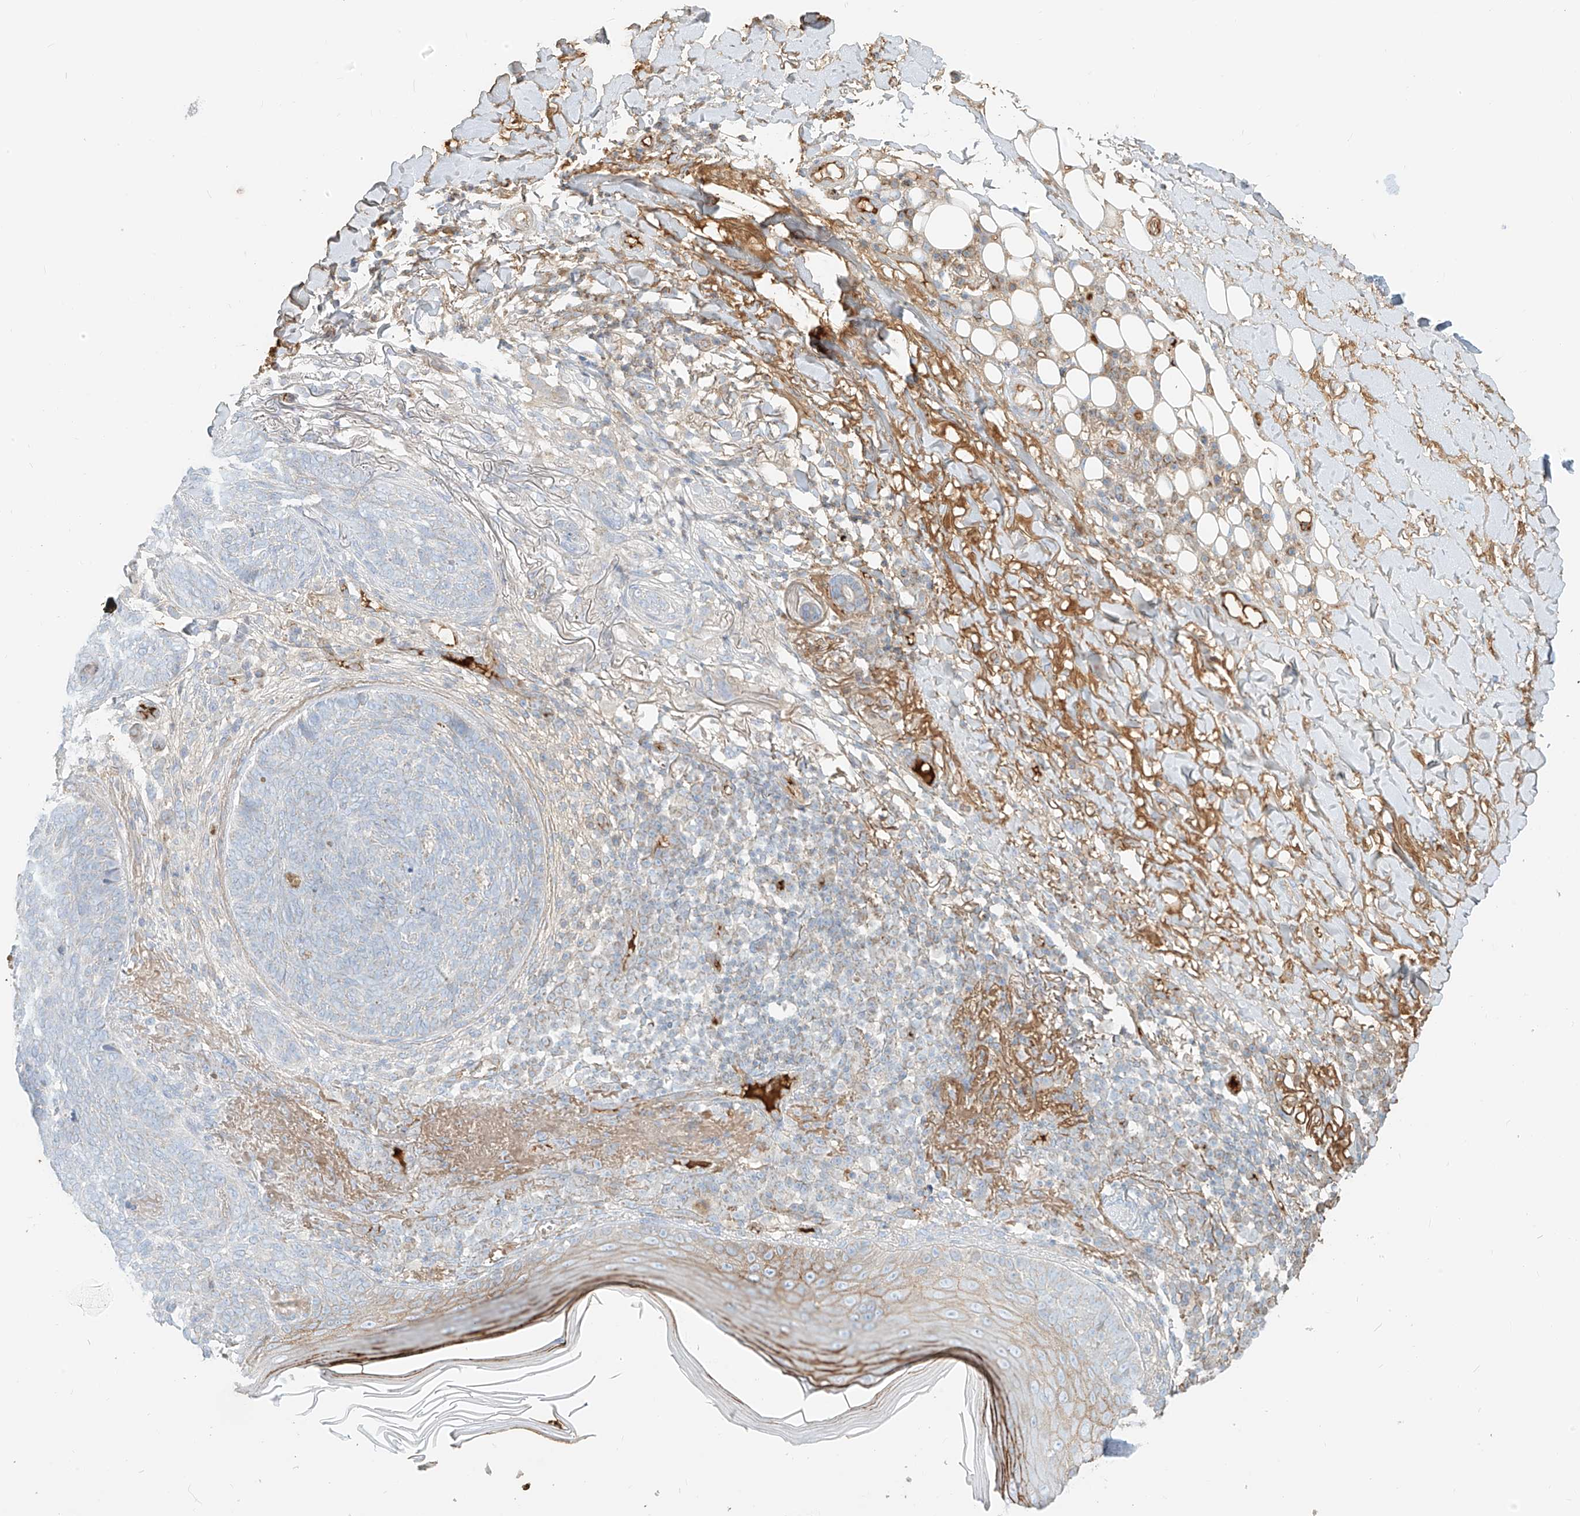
{"staining": {"intensity": "negative", "quantity": "none", "location": "none"}, "tissue": "skin cancer", "cell_type": "Tumor cells", "image_type": "cancer", "snomed": [{"axis": "morphology", "description": "Basal cell carcinoma"}, {"axis": "topography", "description": "Skin"}], "caption": "The photomicrograph reveals no significant staining in tumor cells of skin basal cell carcinoma.", "gene": "OCSTAMP", "patient": {"sex": "male", "age": 85}}